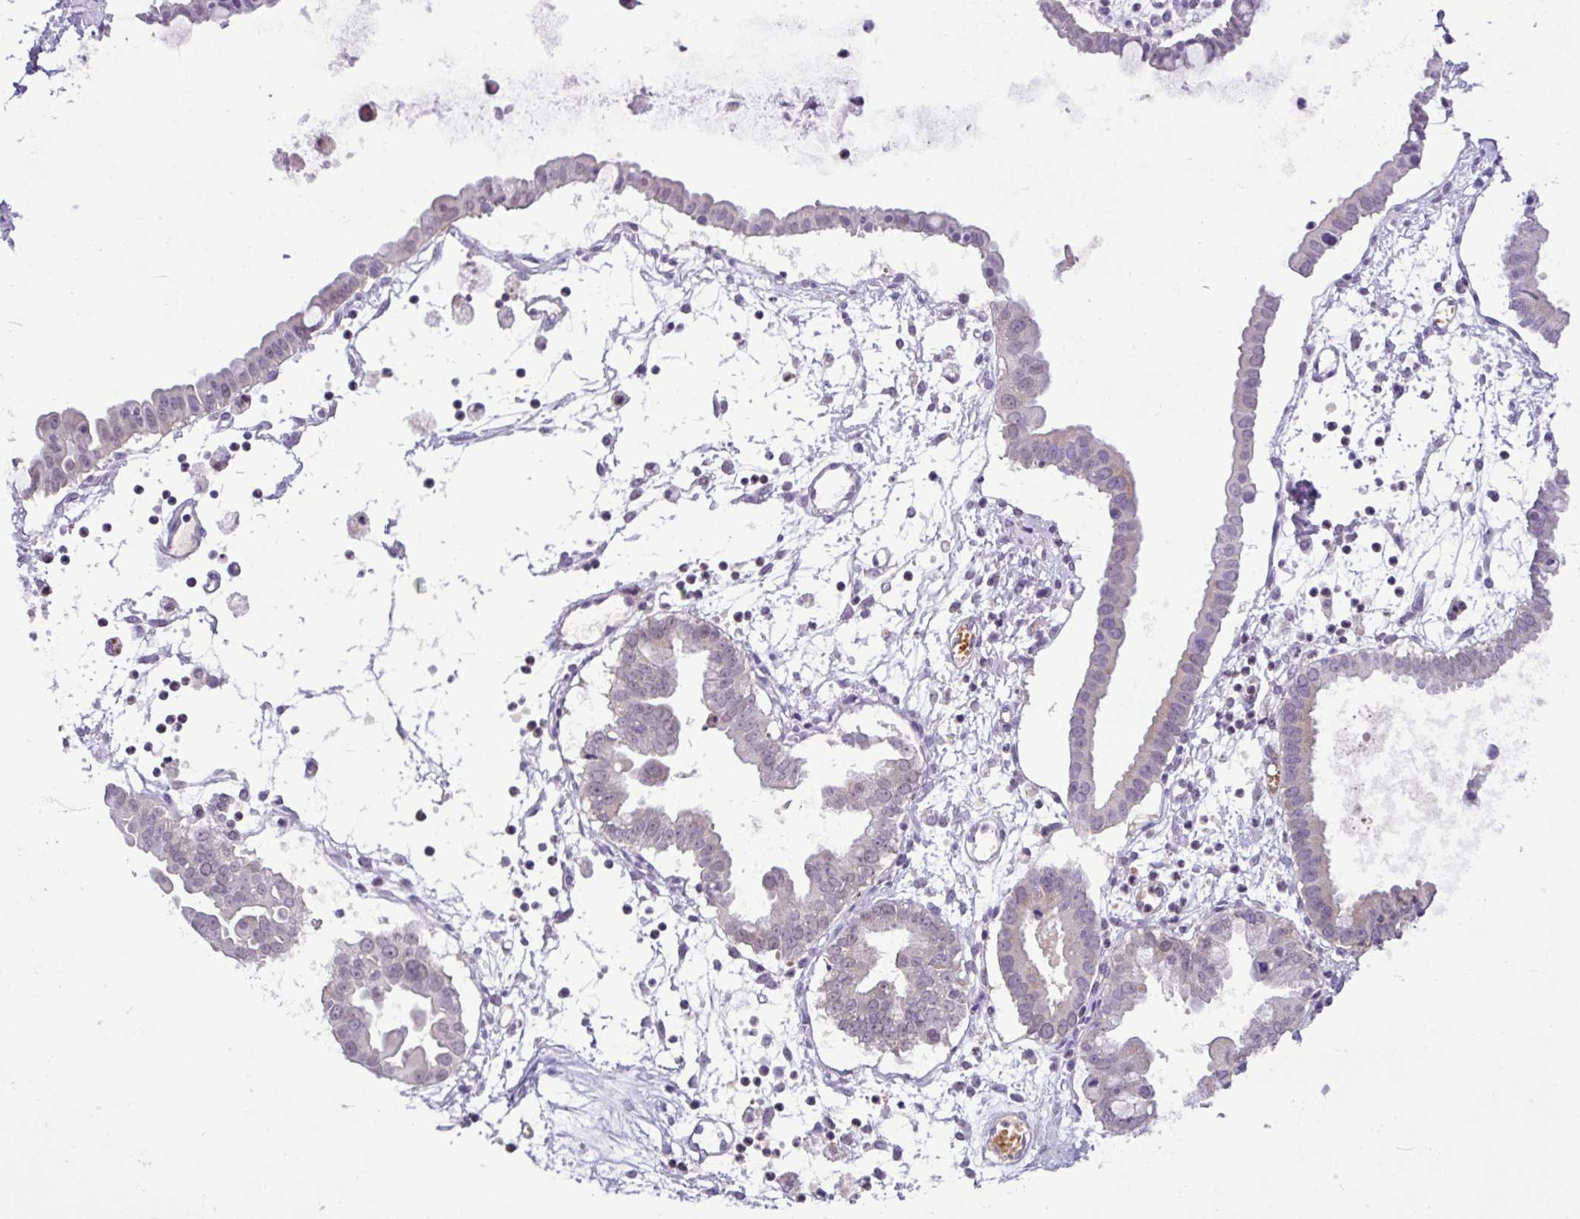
{"staining": {"intensity": "negative", "quantity": "none", "location": "none"}, "tissue": "ovarian cancer", "cell_type": "Tumor cells", "image_type": "cancer", "snomed": [{"axis": "morphology", "description": "Cystadenocarcinoma, mucinous, NOS"}, {"axis": "topography", "description": "Ovary"}], "caption": "DAB (3,3'-diaminobenzidine) immunohistochemical staining of ovarian cancer (mucinous cystadenocarcinoma) exhibits no significant expression in tumor cells. (Immunohistochemistry (ihc), brightfield microscopy, high magnification).", "gene": "TONSL", "patient": {"sex": "female", "age": 61}}